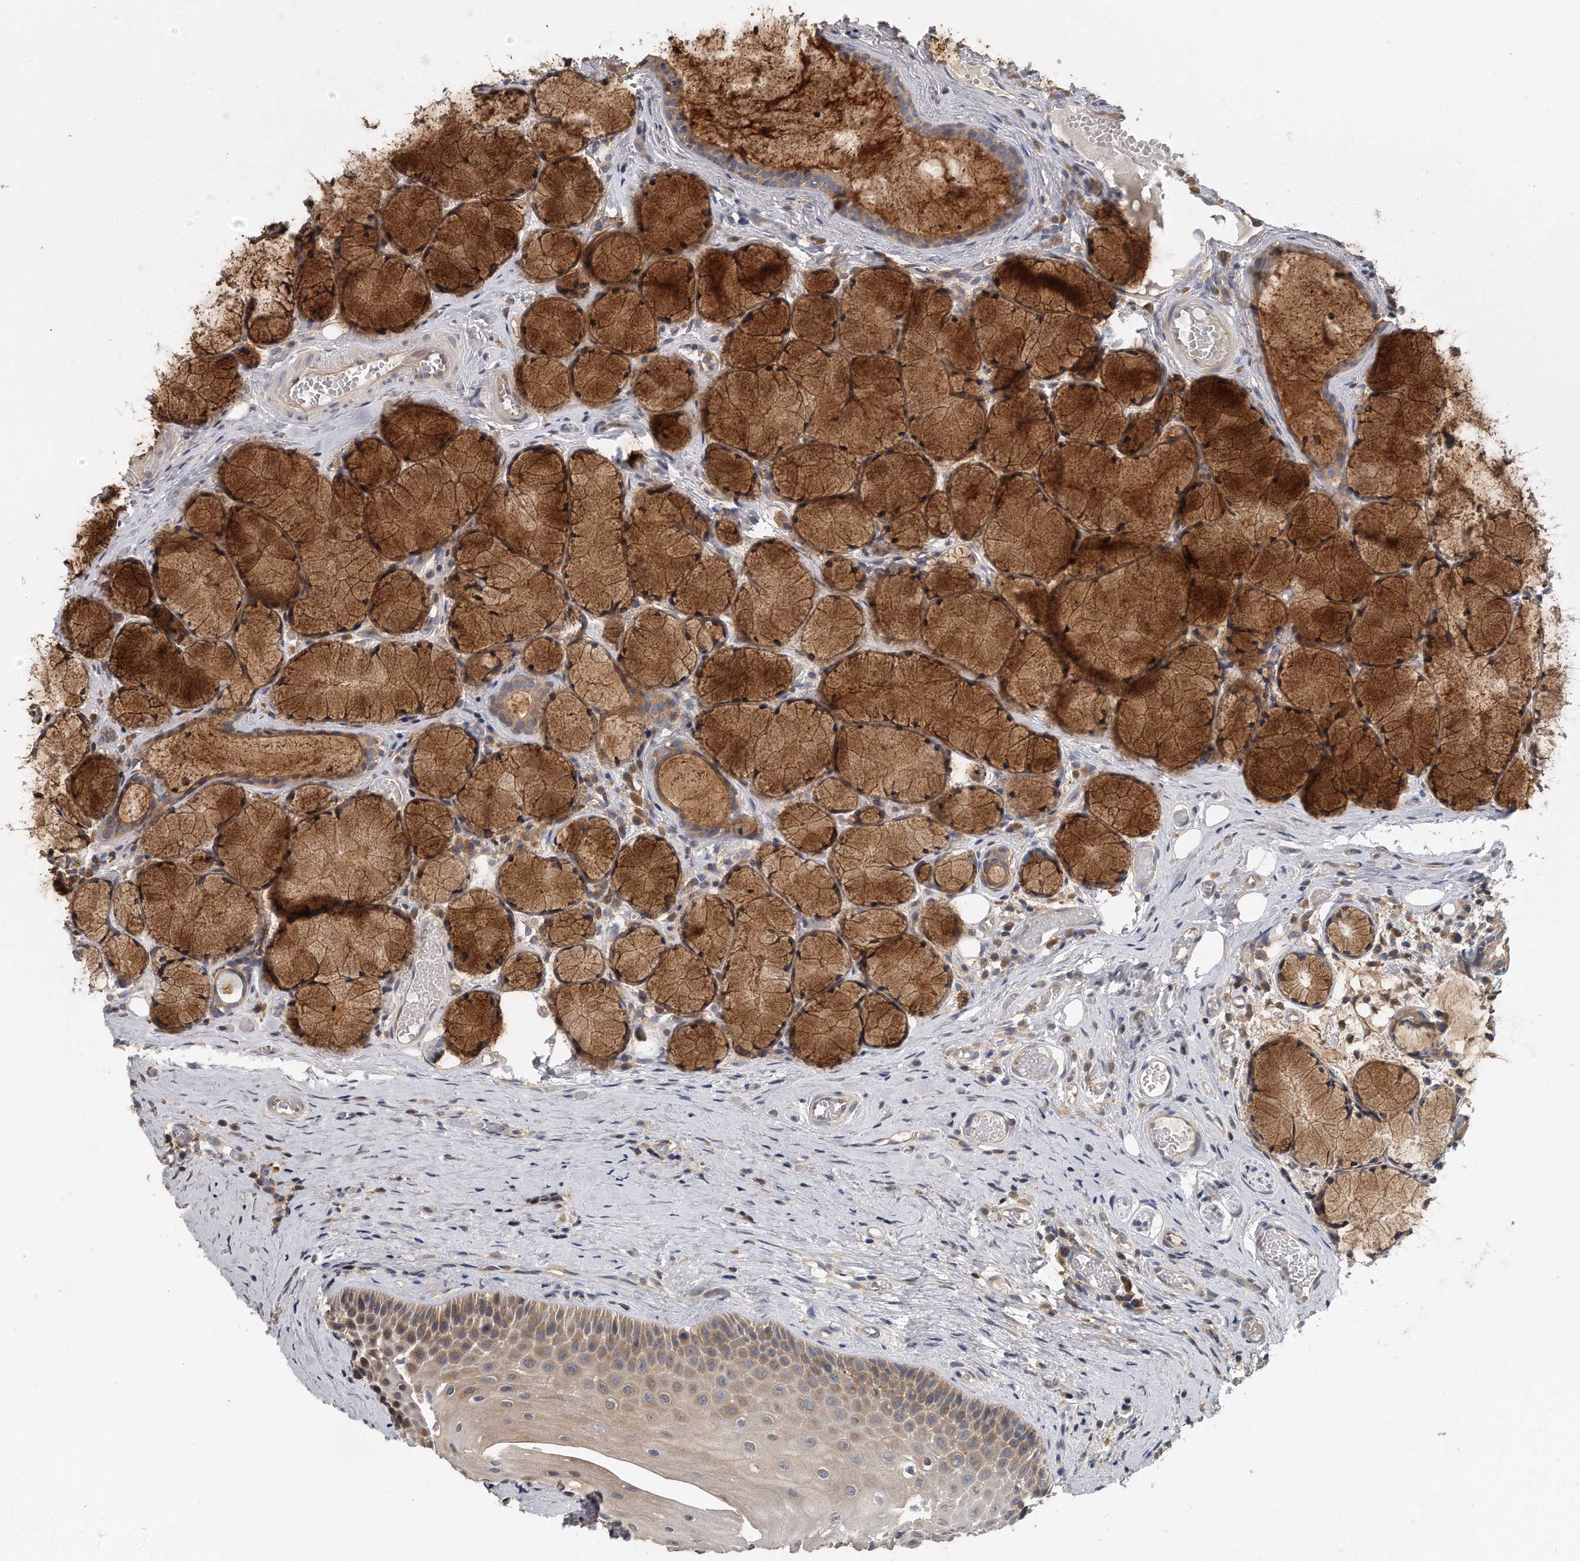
{"staining": {"intensity": "moderate", "quantity": ">75%", "location": "cytoplasmic/membranous"}, "tissue": "oral mucosa", "cell_type": "Squamous epithelial cells", "image_type": "normal", "snomed": [{"axis": "morphology", "description": "Normal tissue, NOS"}, {"axis": "topography", "description": "Oral tissue"}], "caption": "Normal oral mucosa was stained to show a protein in brown. There is medium levels of moderate cytoplasmic/membranous expression in about >75% of squamous epithelial cells. (DAB (3,3'-diaminobenzidine) IHC, brown staining for protein, blue staining for nuclei).", "gene": "EIF3I", "patient": {"sex": "male", "age": 66}}